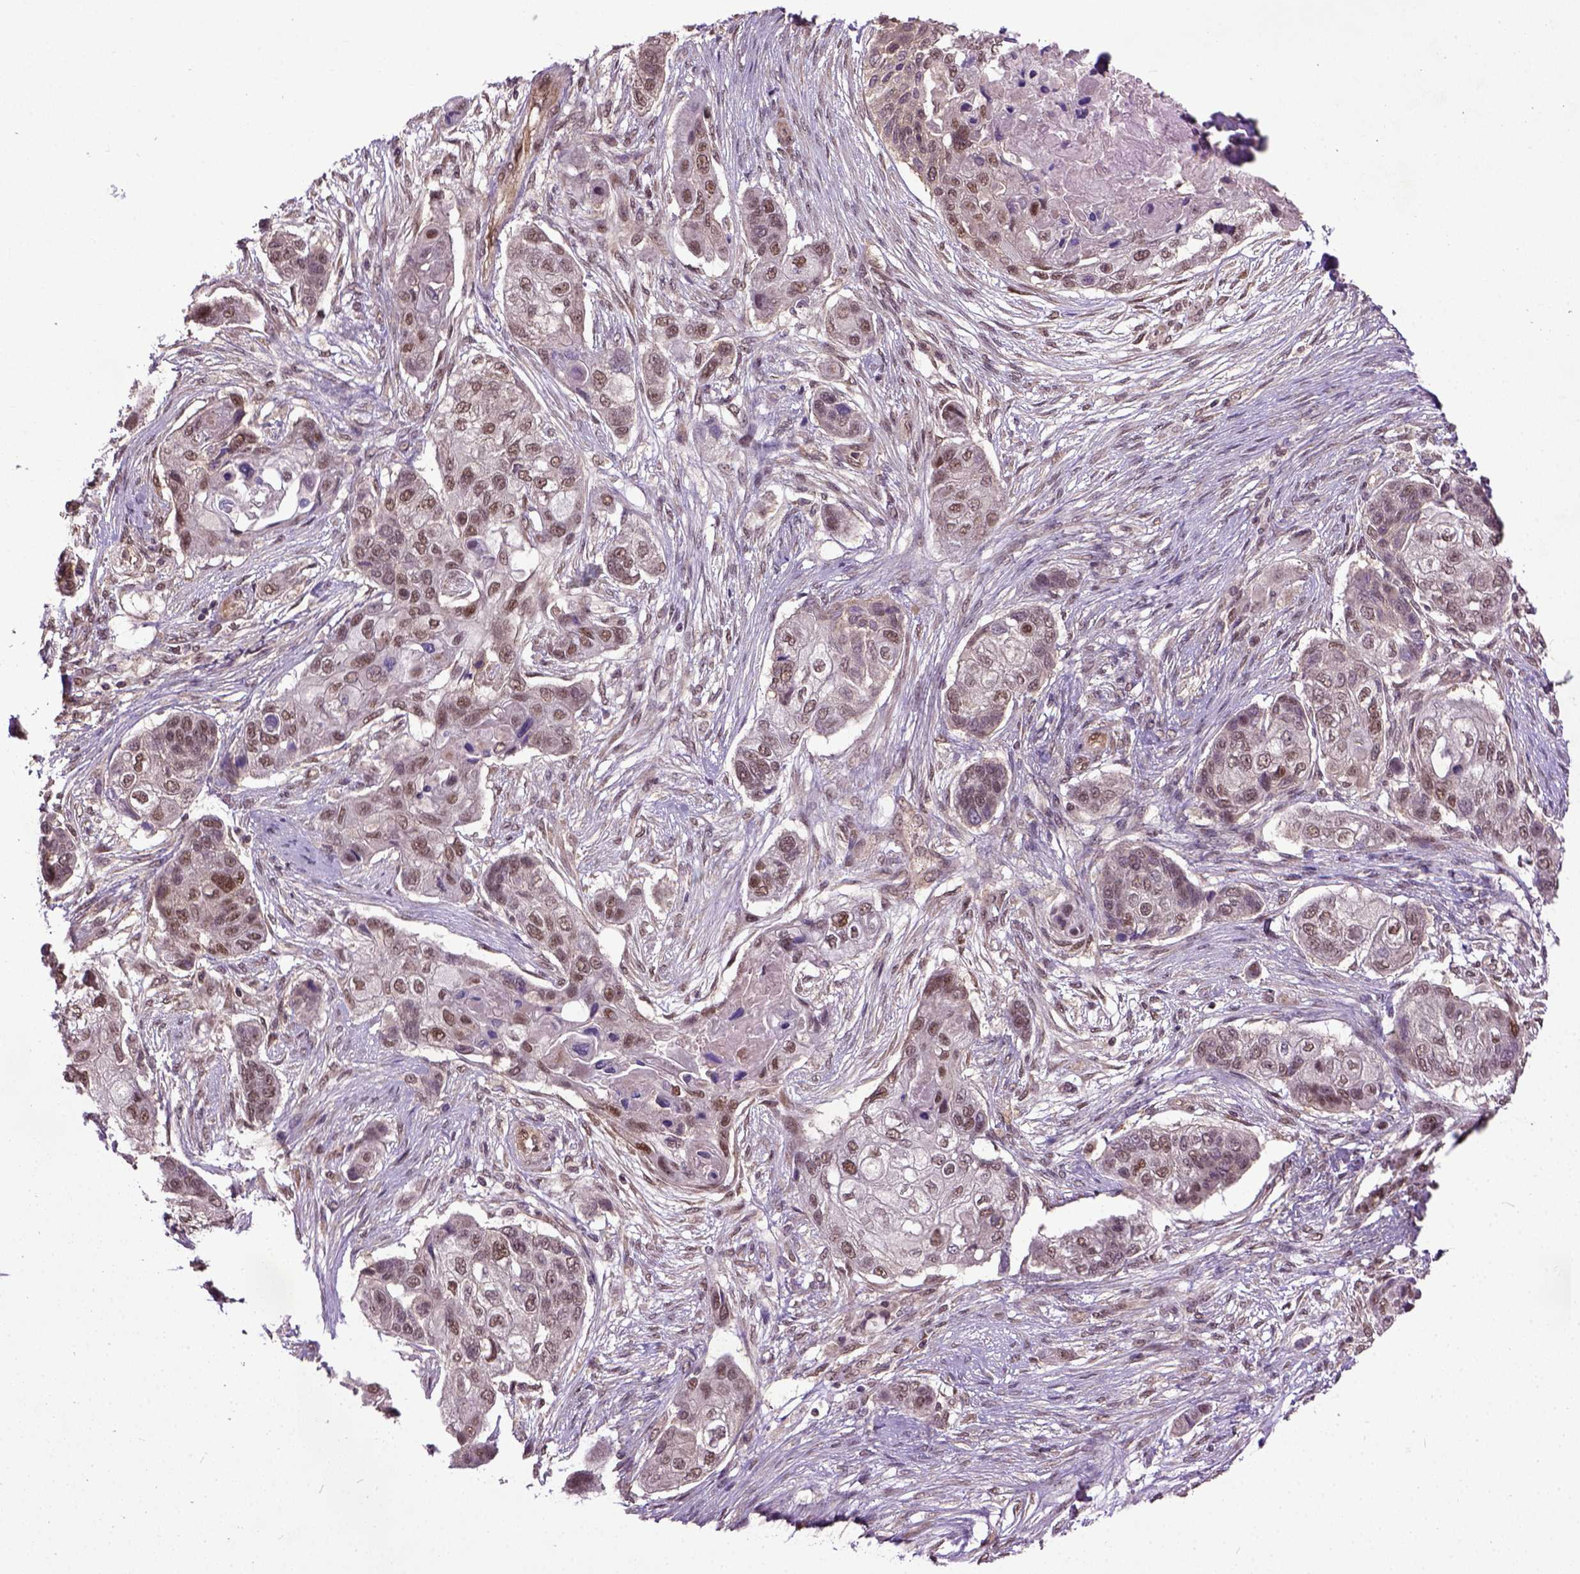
{"staining": {"intensity": "moderate", "quantity": ">75%", "location": "nuclear"}, "tissue": "lung cancer", "cell_type": "Tumor cells", "image_type": "cancer", "snomed": [{"axis": "morphology", "description": "Squamous cell carcinoma, NOS"}, {"axis": "topography", "description": "Lung"}], "caption": "DAB immunohistochemical staining of human lung cancer (squamous cell carcinoma) displays moderate nuclear protein expression in about >75% of tumor cells. (DAB IHC, brown staining for protein, blue staining for nuclei).", "gene": "UBA3", "patient": {"sex": "male", "age": 69}}